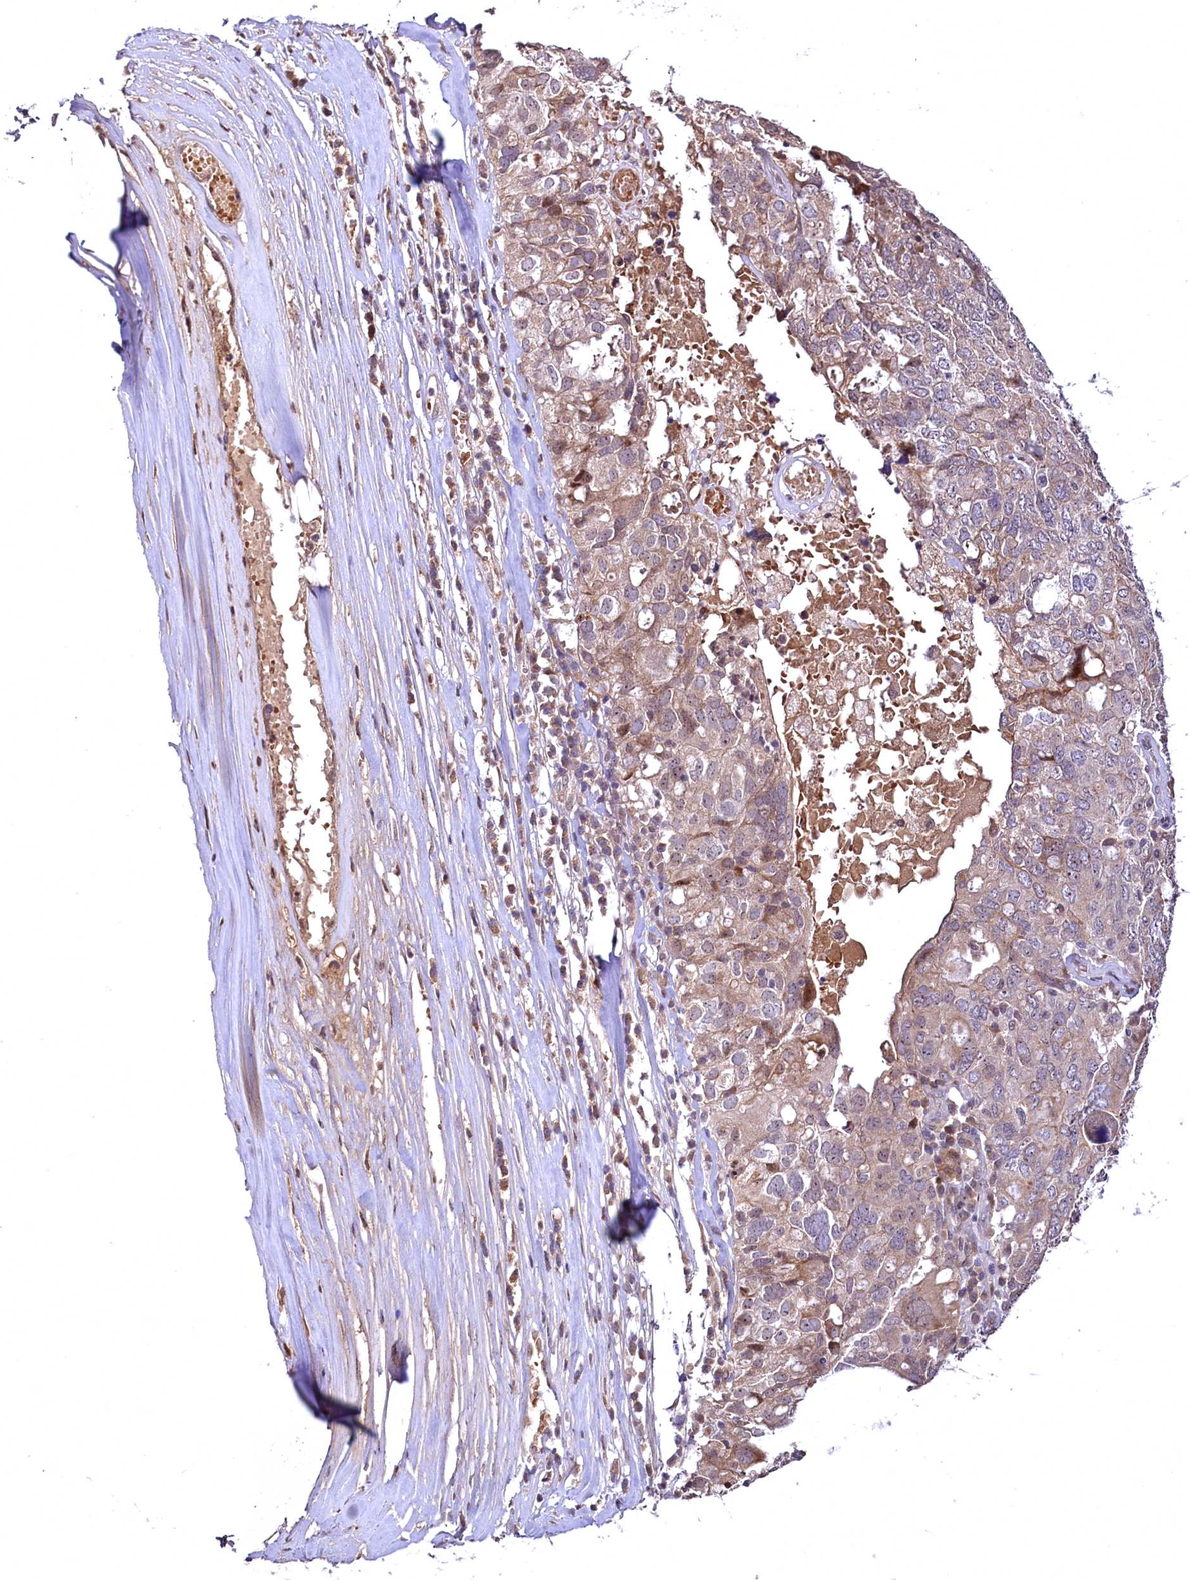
{"staining": {"intensity": "weak", "quantity": ">75%", "location": "cytoplasmic/membranous"}, "tissue": "ovarian cancer", "cell_type": "Tumor cells", "image_type": "cancer", "snomed": [{"axis": "morphology", "description": "Carcinoma, endometroid"}, {"axis": "topography", "description": "Ovary"}], "caption": "DAB immunohistochemical staining of human endometroid carcinoma (ovarian) shows weak cytoplasmic/membranous protein expression in about >75% of tumor cells.", "gene": "N4BP2L1", "patient": {"sex": "female", "age": 62}}